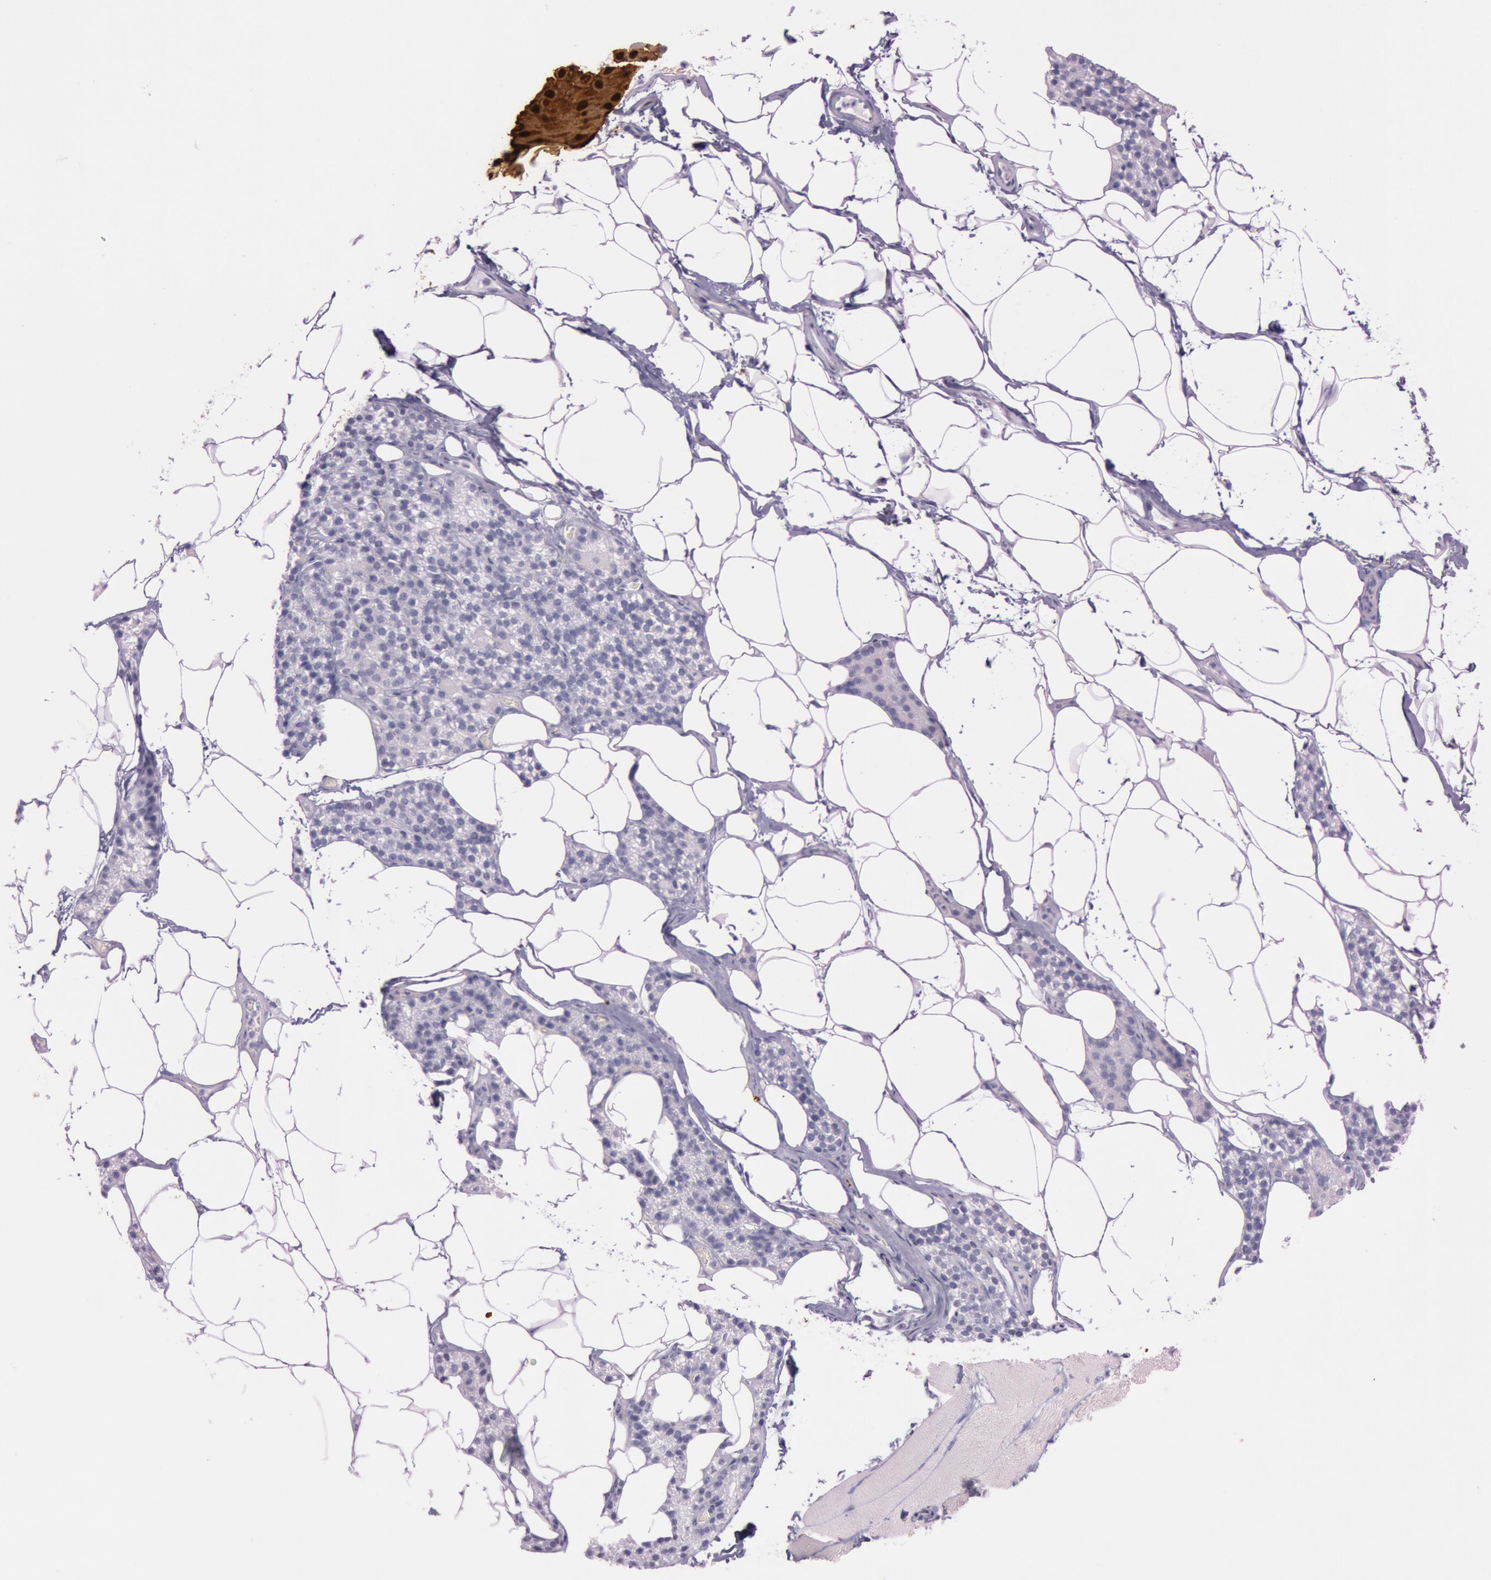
{"staining": {"intensity": "negative", "quantity": "none", "location": "none"}, "tissue": "skeletal muscle", "cell_type": "Myocytes", "image_type": "normal", "snomed": [{"axis": "morphology", "description": "Normal tissue, NOS"}, {"axis": "topography", "description": "Skeletal muscle"}, {"axis": "topography", "description": "Parathyroid gland"}], "caption": "Human skeletal muscle stained for a protein using immunohistochemistry demonstrates no expression in myocytes.", "gene": "S100A7", "patient": {"sex": "female", "age": 37}}